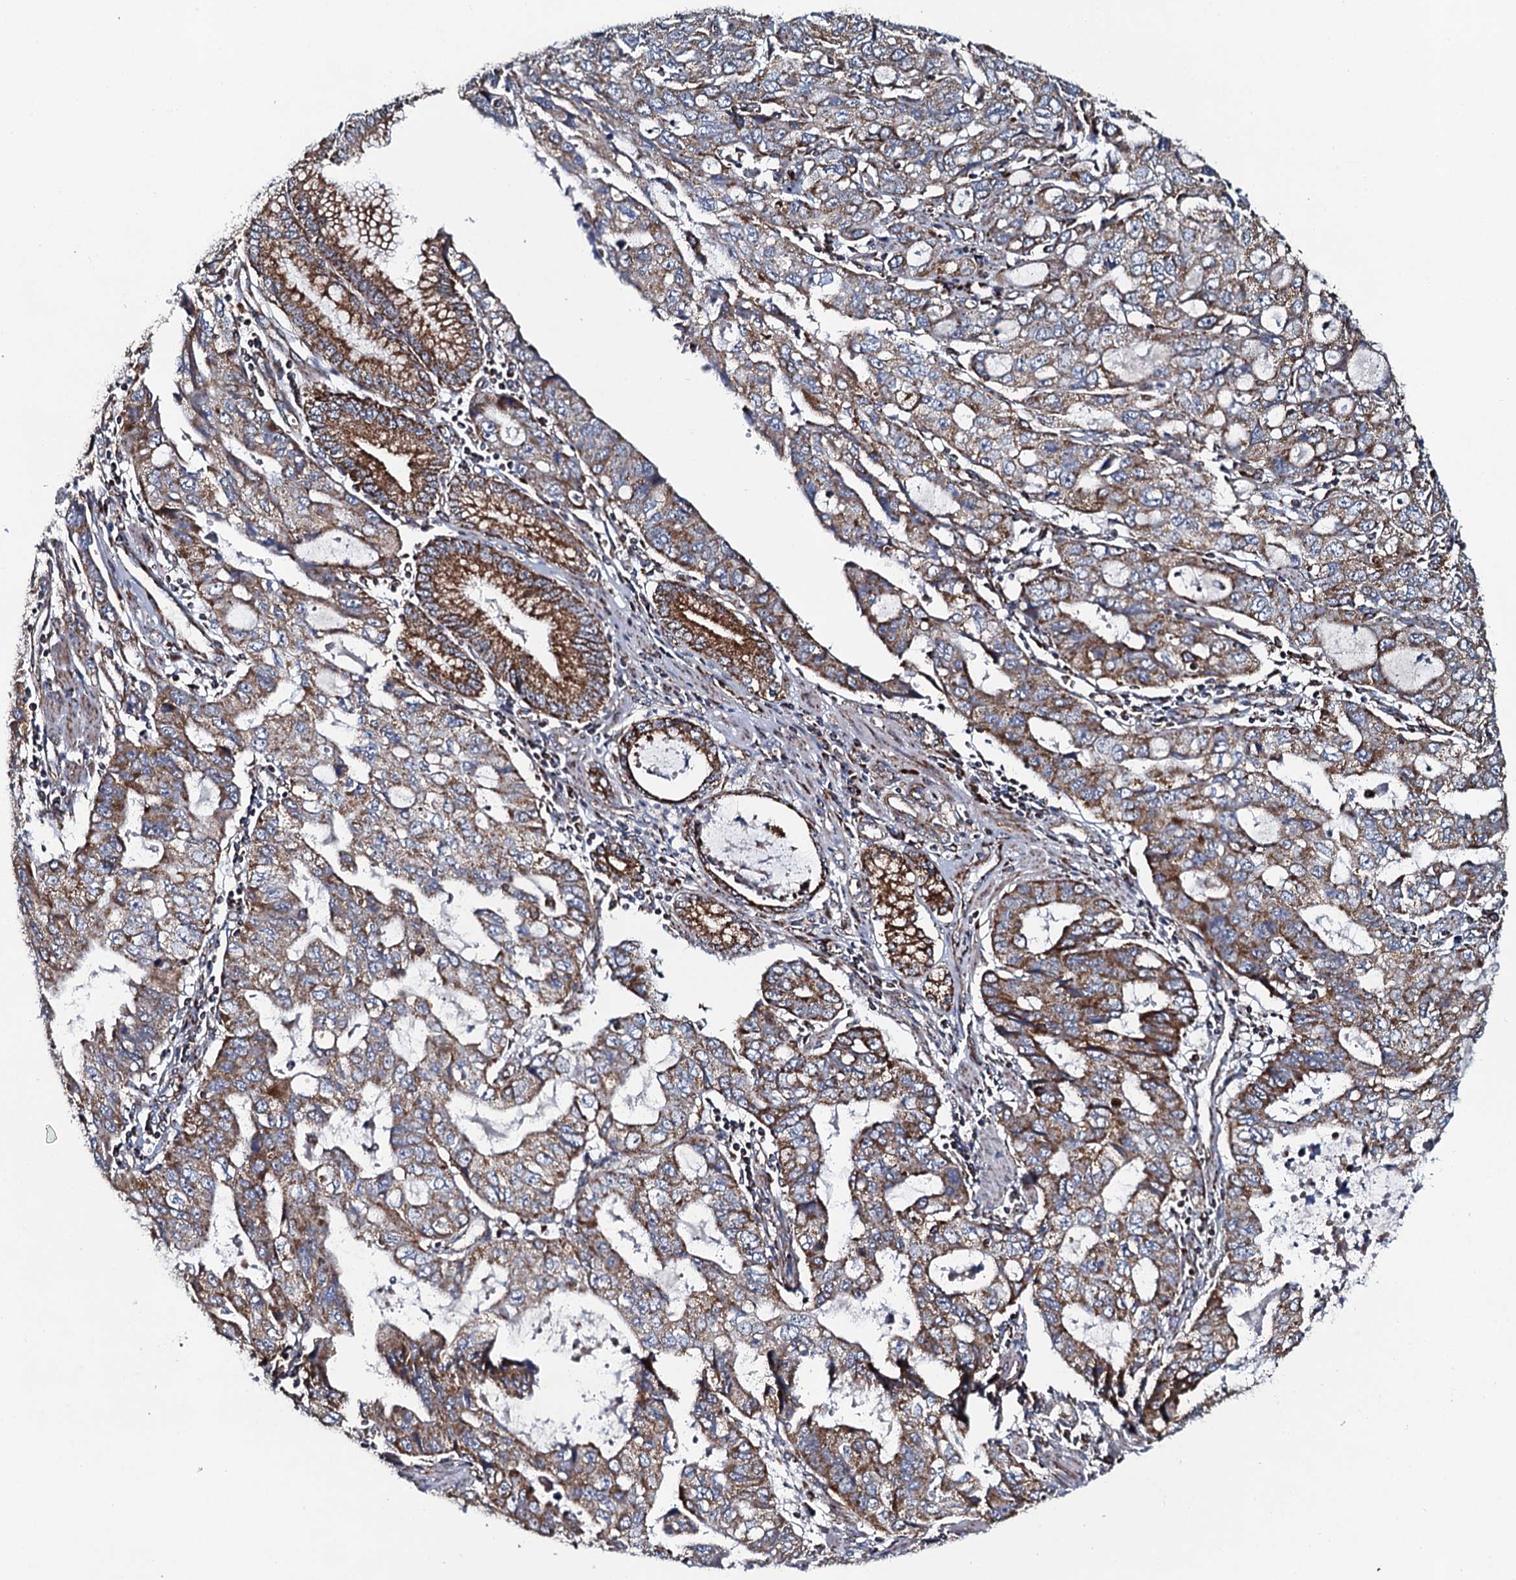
{"staining": {"intensity": "moderate", "quantity": ">75%", "location": "cytoplasmic/membranous"}, "tissue": "stomach cancer", "cell_type": "Tumor cells", "image_type": "cancer", "snomed": [{"axis": "morphology", "description": "Adenocarcinoma, NOS"}, {"axis": "topography", "description": "Stomach, upper"}], "caption": "An immunohistochemistry histopathology image of tumor tissue is shown. Protein staining in brown highlights moderate cytoplasmic/membranous positivity in stomach adenocarcinoma within tumor cells. The staining was performed using DAB (3,3'-diaminobenzidine) to visualize the protein expression in brown, while the nuclei were stained in blue with hematoxylin (Magnification: 20x).", "gene": "EVC2", "patient": {"sex": "female", "age": 52}}